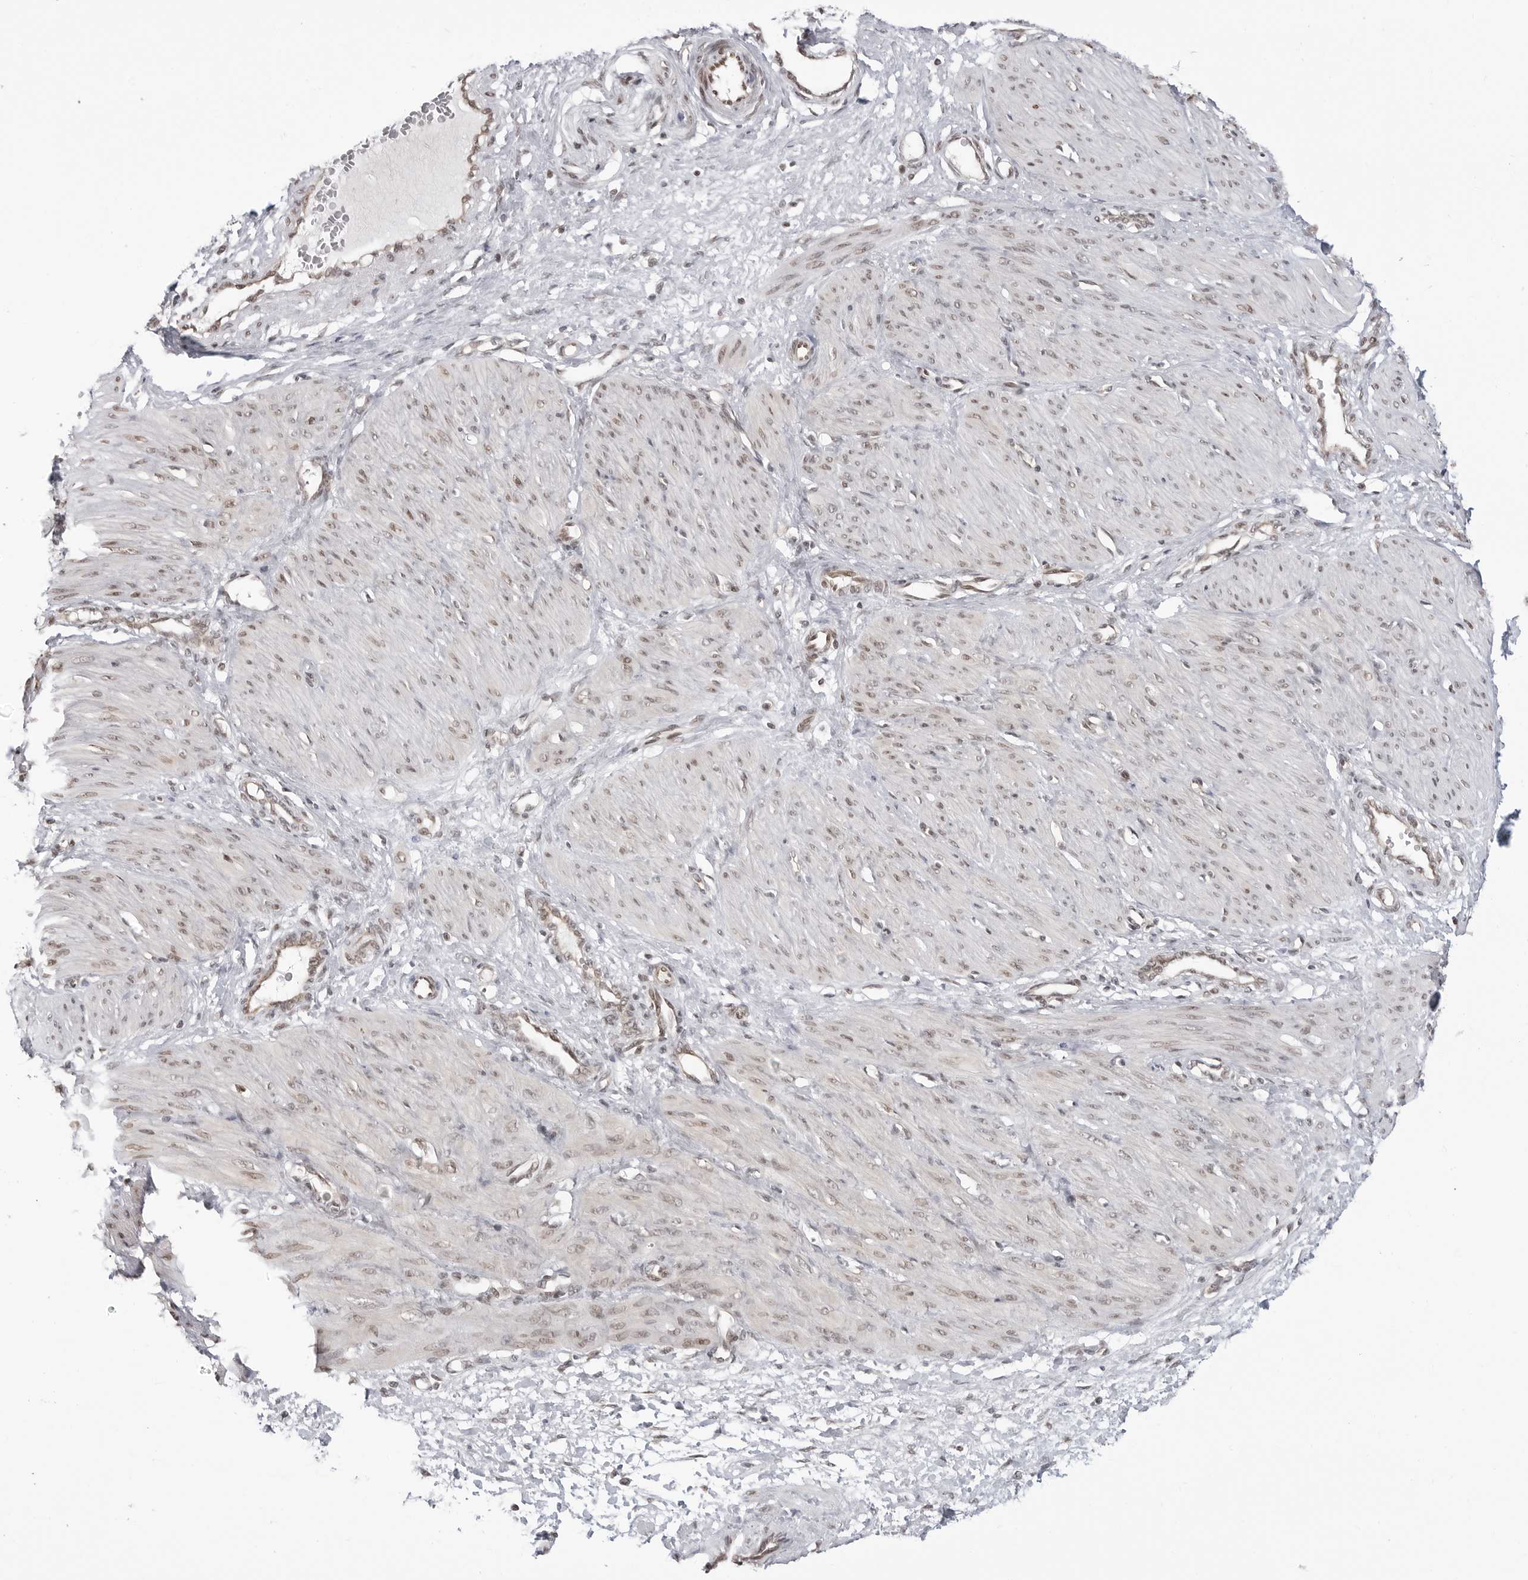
{"staining": {"intensity": "weak", "quantity": ">75%", "location": "nuclear"}, "tissue": "smooth muscle", "cell_type": "Smooth muscle cells", "image_type": "normal", "snomed": [{"axis": "morphology", "description": "Normal tissue, NOS"}, {"axis": "topography", "description": "Endometrium"}], "caption": "Smooth muscle cells show low levels of weak nuclear expression in approximately >75% of cells in benign smooth muscle.", "gene": "C8orf33", "patient": {"sex": "female", "age": 33}}